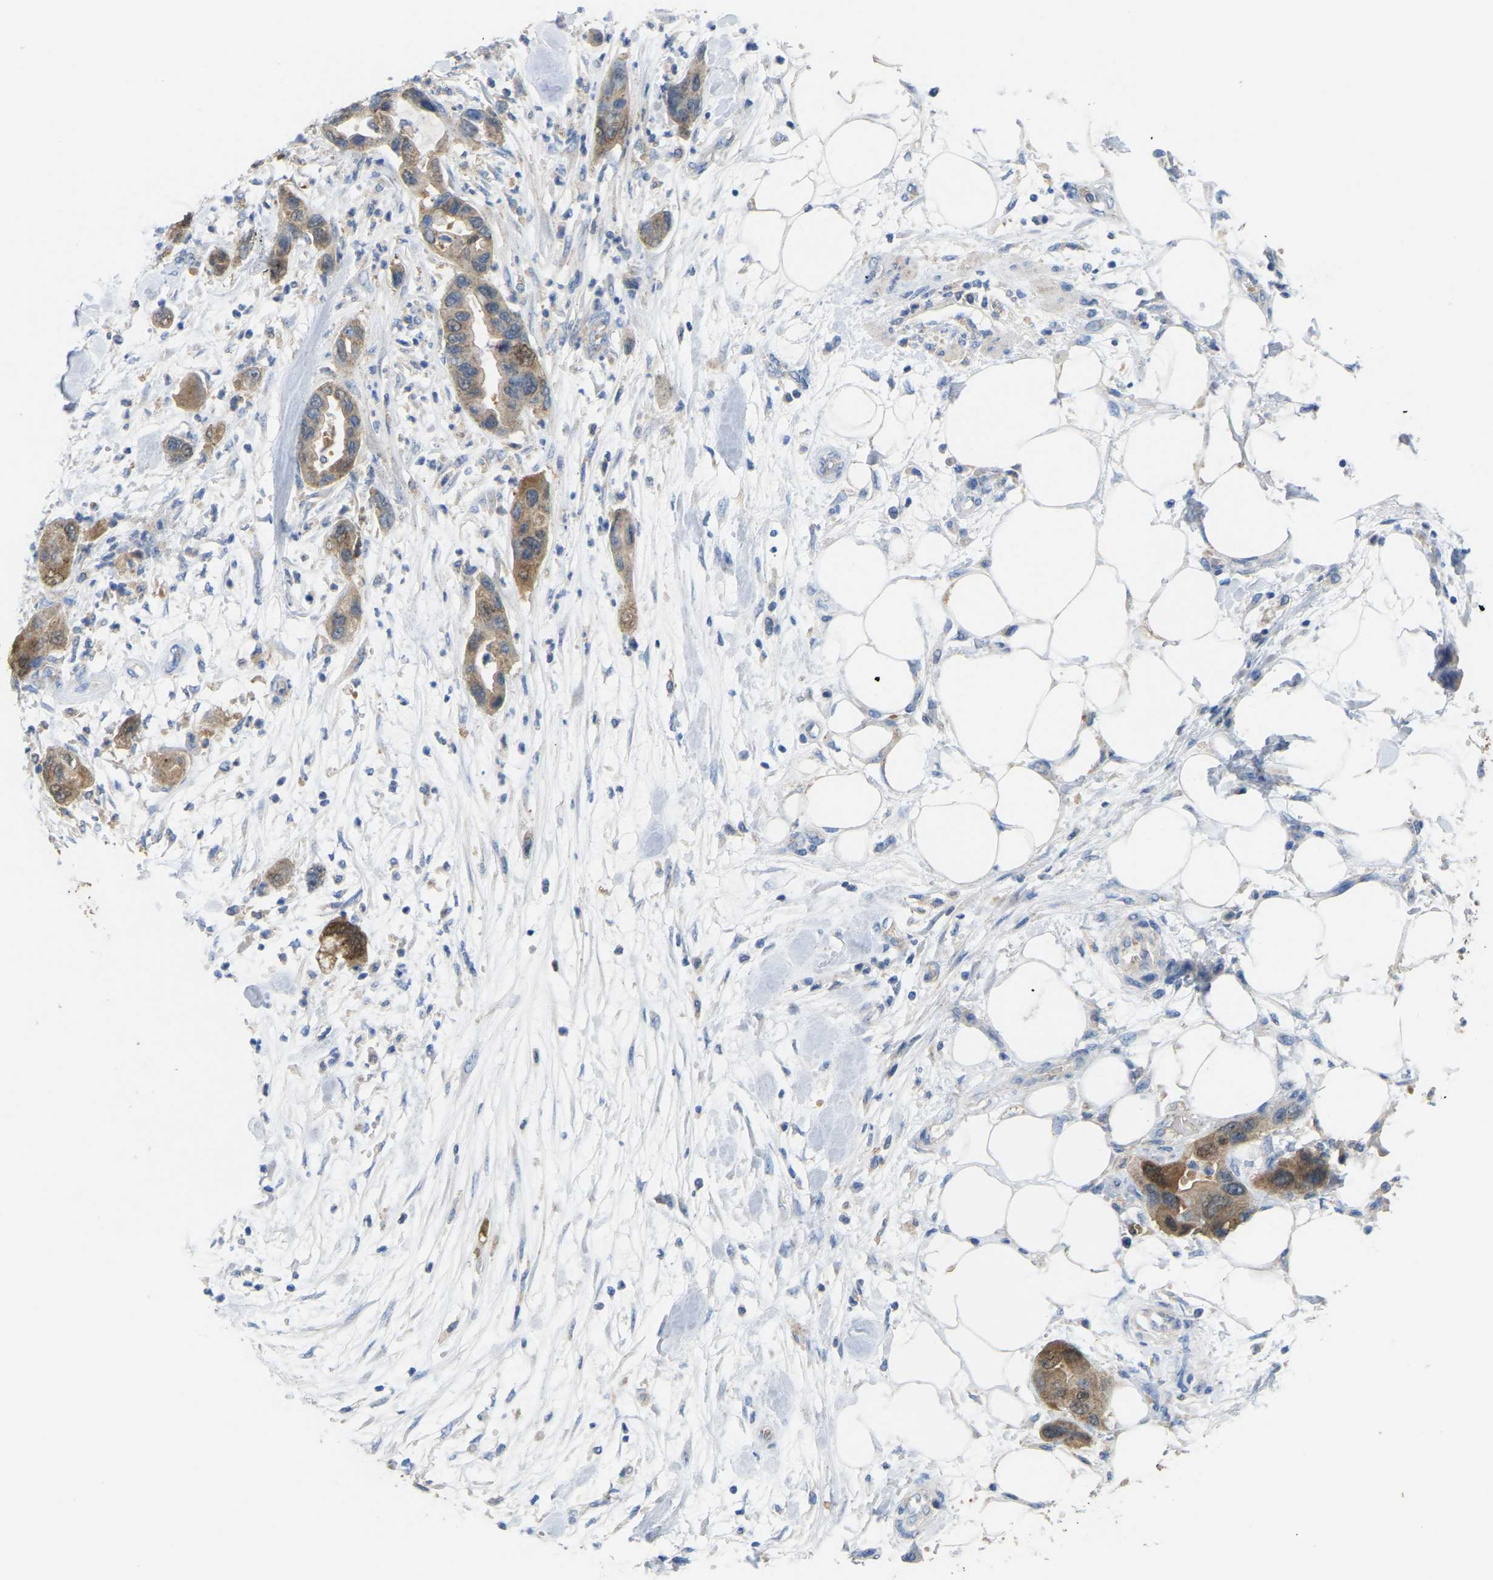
{"staining": {"intensity": "moderate", "quantity": ">75%", "location": "cytoplasmic/membranous"}, "tissue": "pancreatic cancer", "cell_type": "Tumor cells", "image_type": "cancer", "snomed": [{"axis": "morphology", "description": "Normal tissue, NOS"}, {"axis": "morphology", "description": "Adenocarcinoma, NOS"}, {"axis": "topography", "description": "Pancreas"}], "caption": "IHC of human adenocarcinoma (pancreatic) demonstrates medium levels of moderate cytoplasmic/membranous positivity in approximately >75% of tumor cells.", "gene": "SERPINB5", "patient": {"sex": "female", "age": 71}}